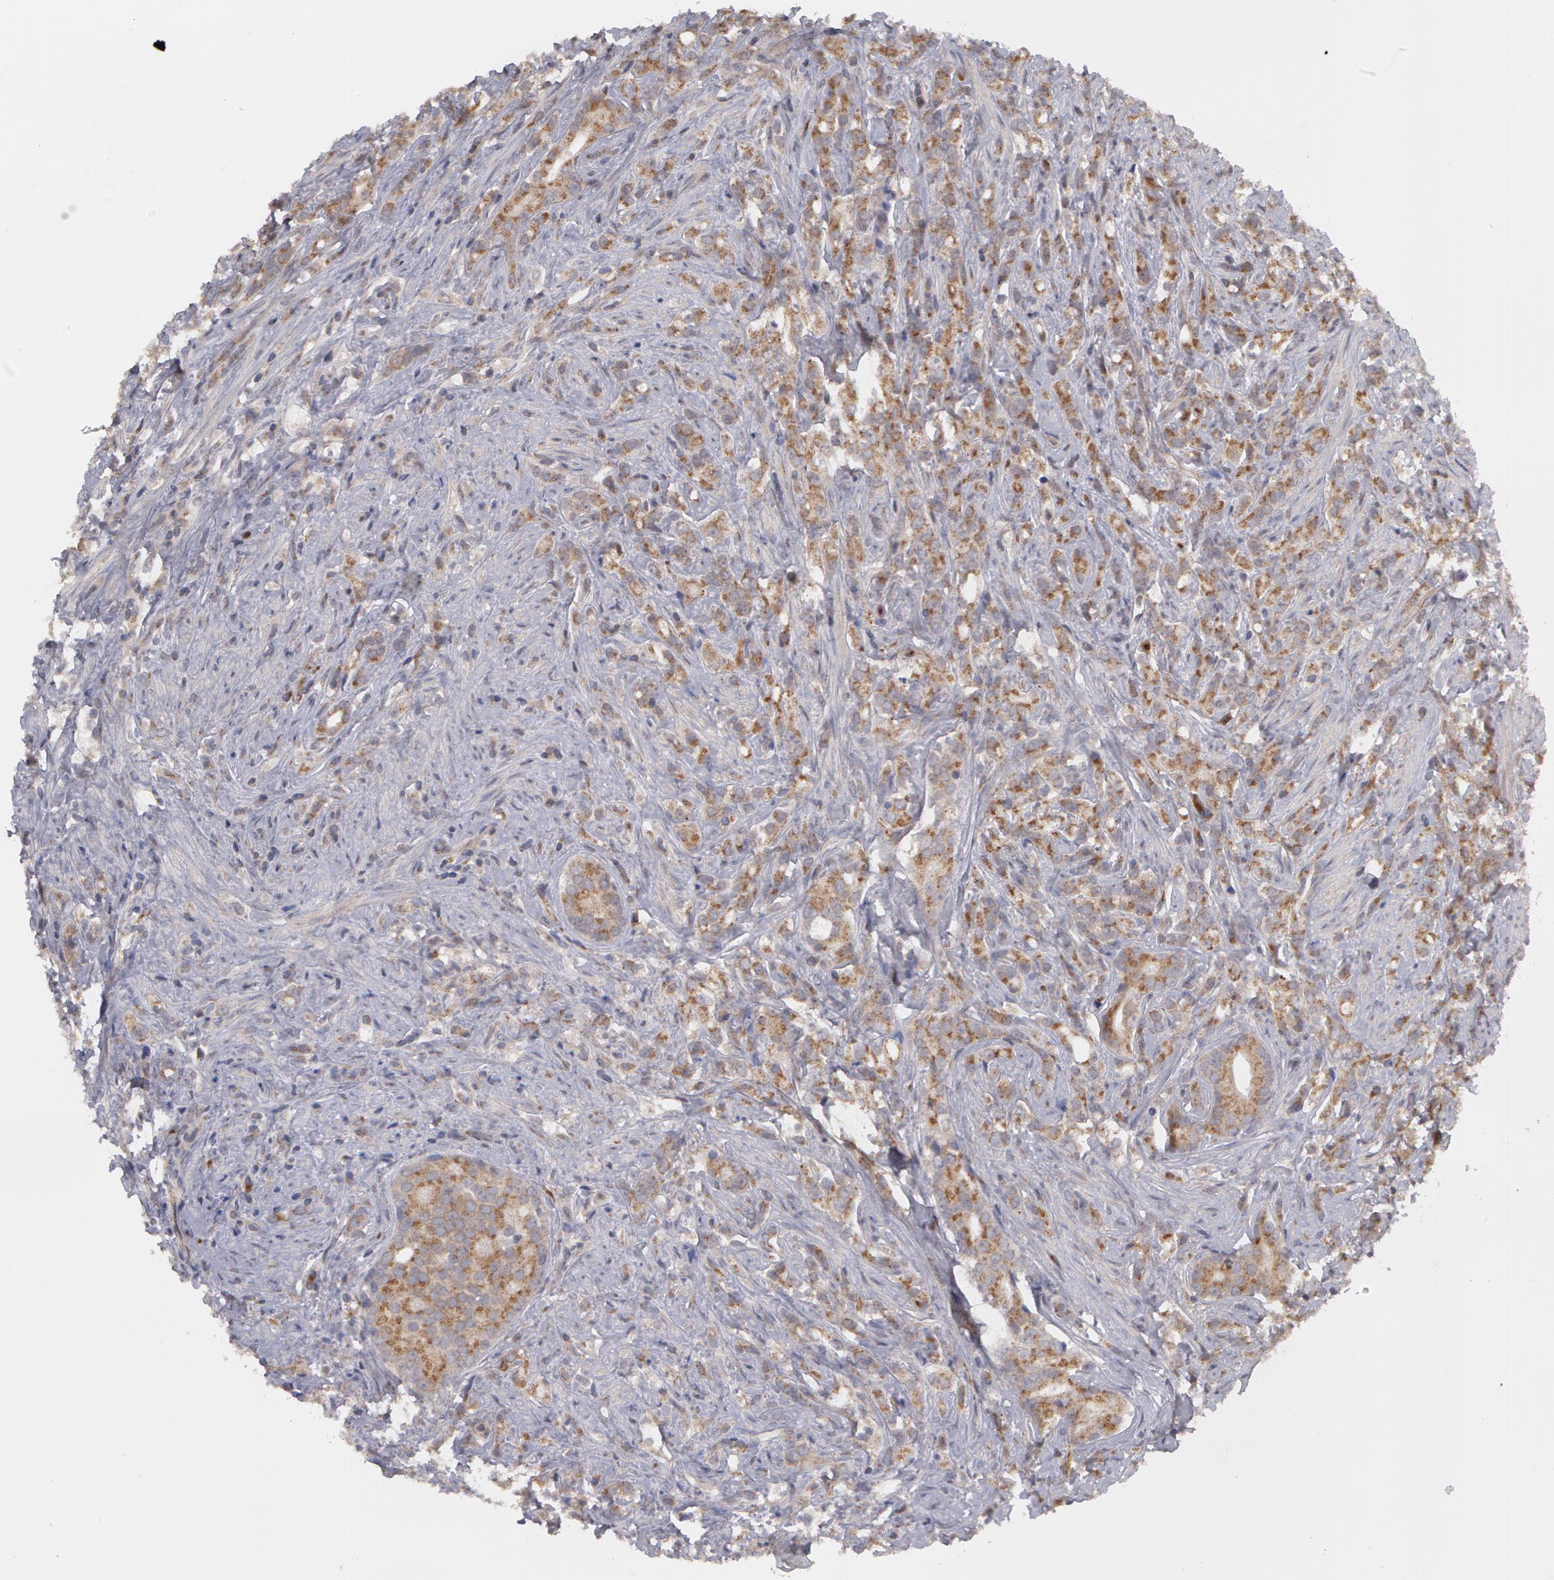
{"staining": {"intensity": "moderate", "quantity": ">75%", "location": "cytoplasmic/membranous"}, "tissue": "prostate cancer", "cell_type": "Tumor cells", "image_type": "cancer", "snomed": [{"axis": "morphology", "description": "Adenocarcinoma, Medium grade"}, {"axis": "topography", "description": "Prostate"}], "caption": "A photomicrograph showing moderate cytoplasmic/membranous expression in about >75% of tumor cells in adenocarcinoma (medium-grade) (prostate), as visualized by brown immunohistochemical staining.", "gene": "STX5", "patient": {"sex": "male", "age": 59}}